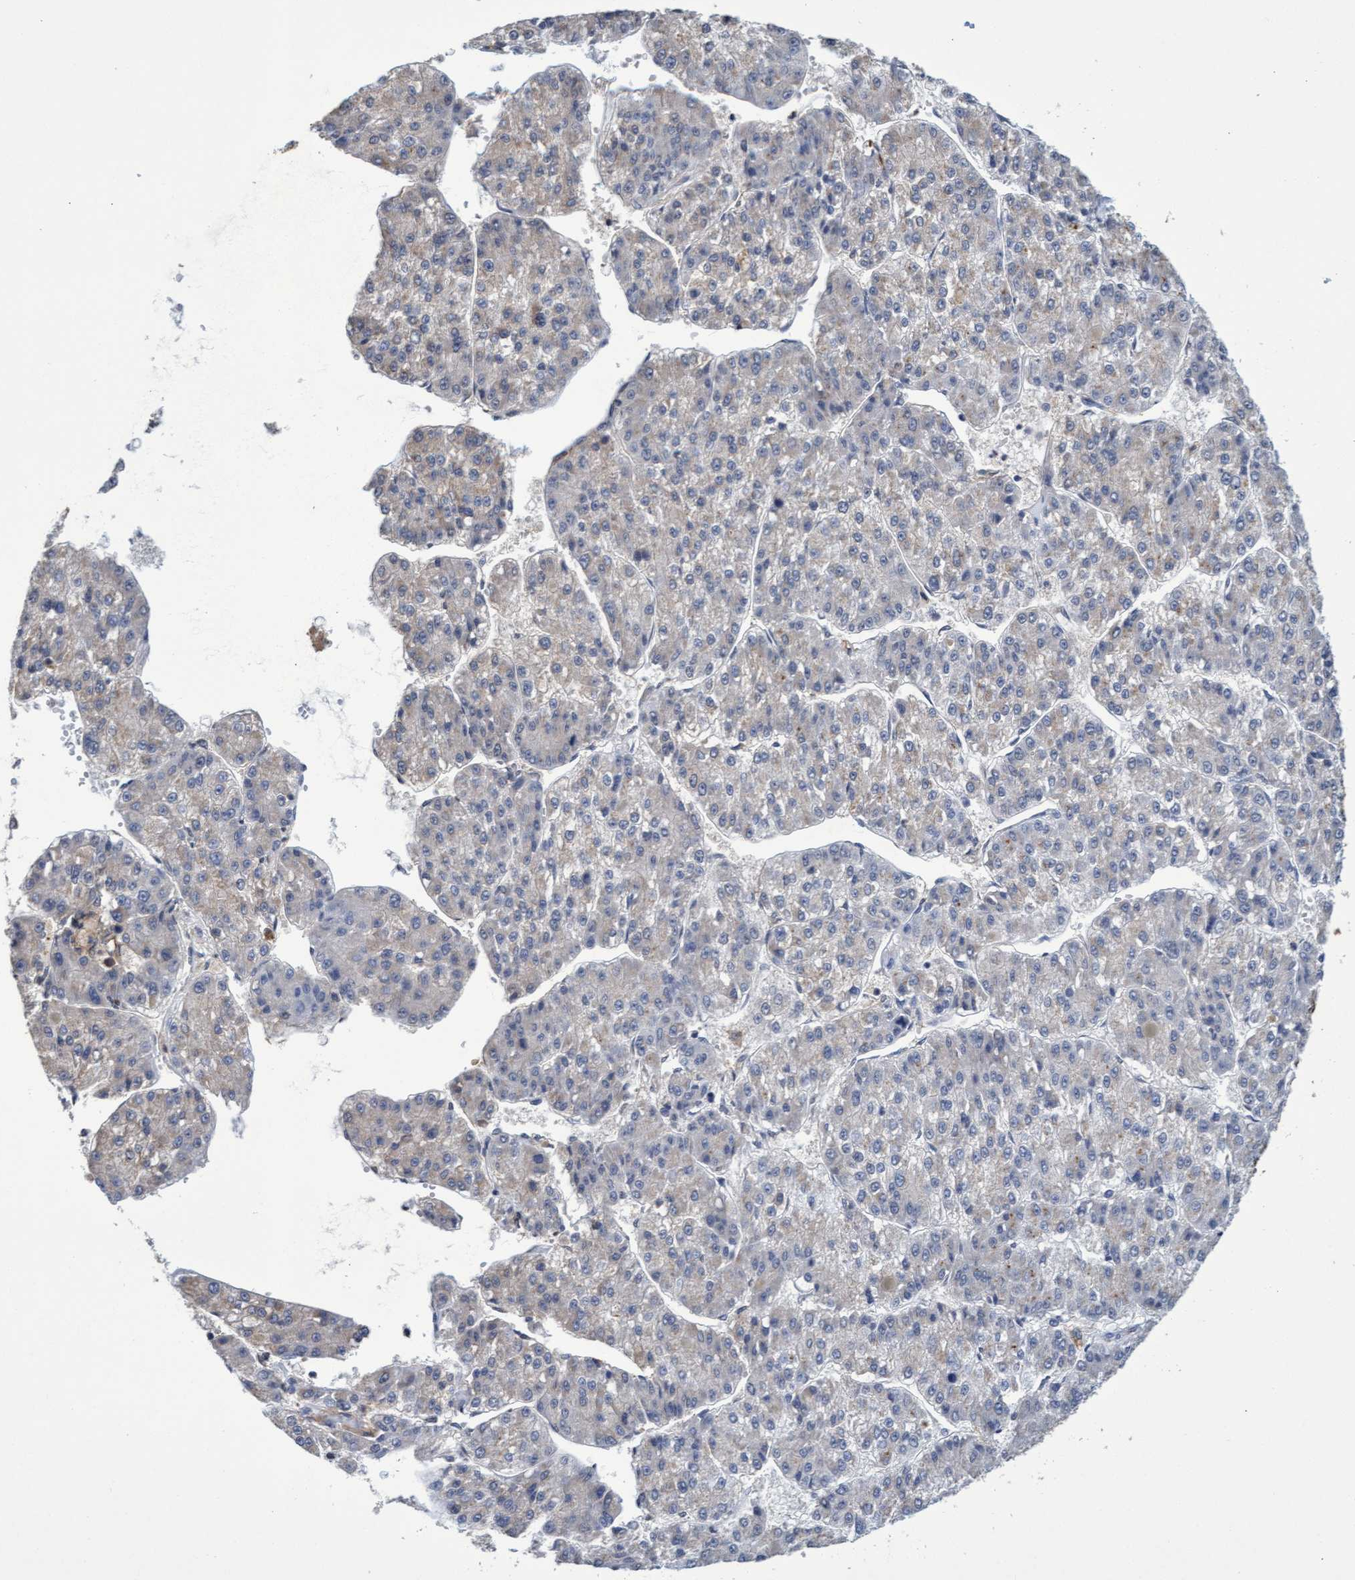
{"staining": {"intensity": "negative", "quantity": "none", "location": "none"}, "tissue": "liver cancer", "cell_type": "Tumor cells", "image_type": "cancer", "snomed": [{"axis": "morphology", "description": "Carcinoma, Hepatocellular, NOS"}, {"axis": "topography", "description": "Liver"}], "caption": "Image shows no protein expression in tumor cells of liver cancer (hepatocellular carcinoma) tissue. Nuclei are stained in blue.", "gene": "GPR39", "patient": {"sex": "female", "age": 73}}